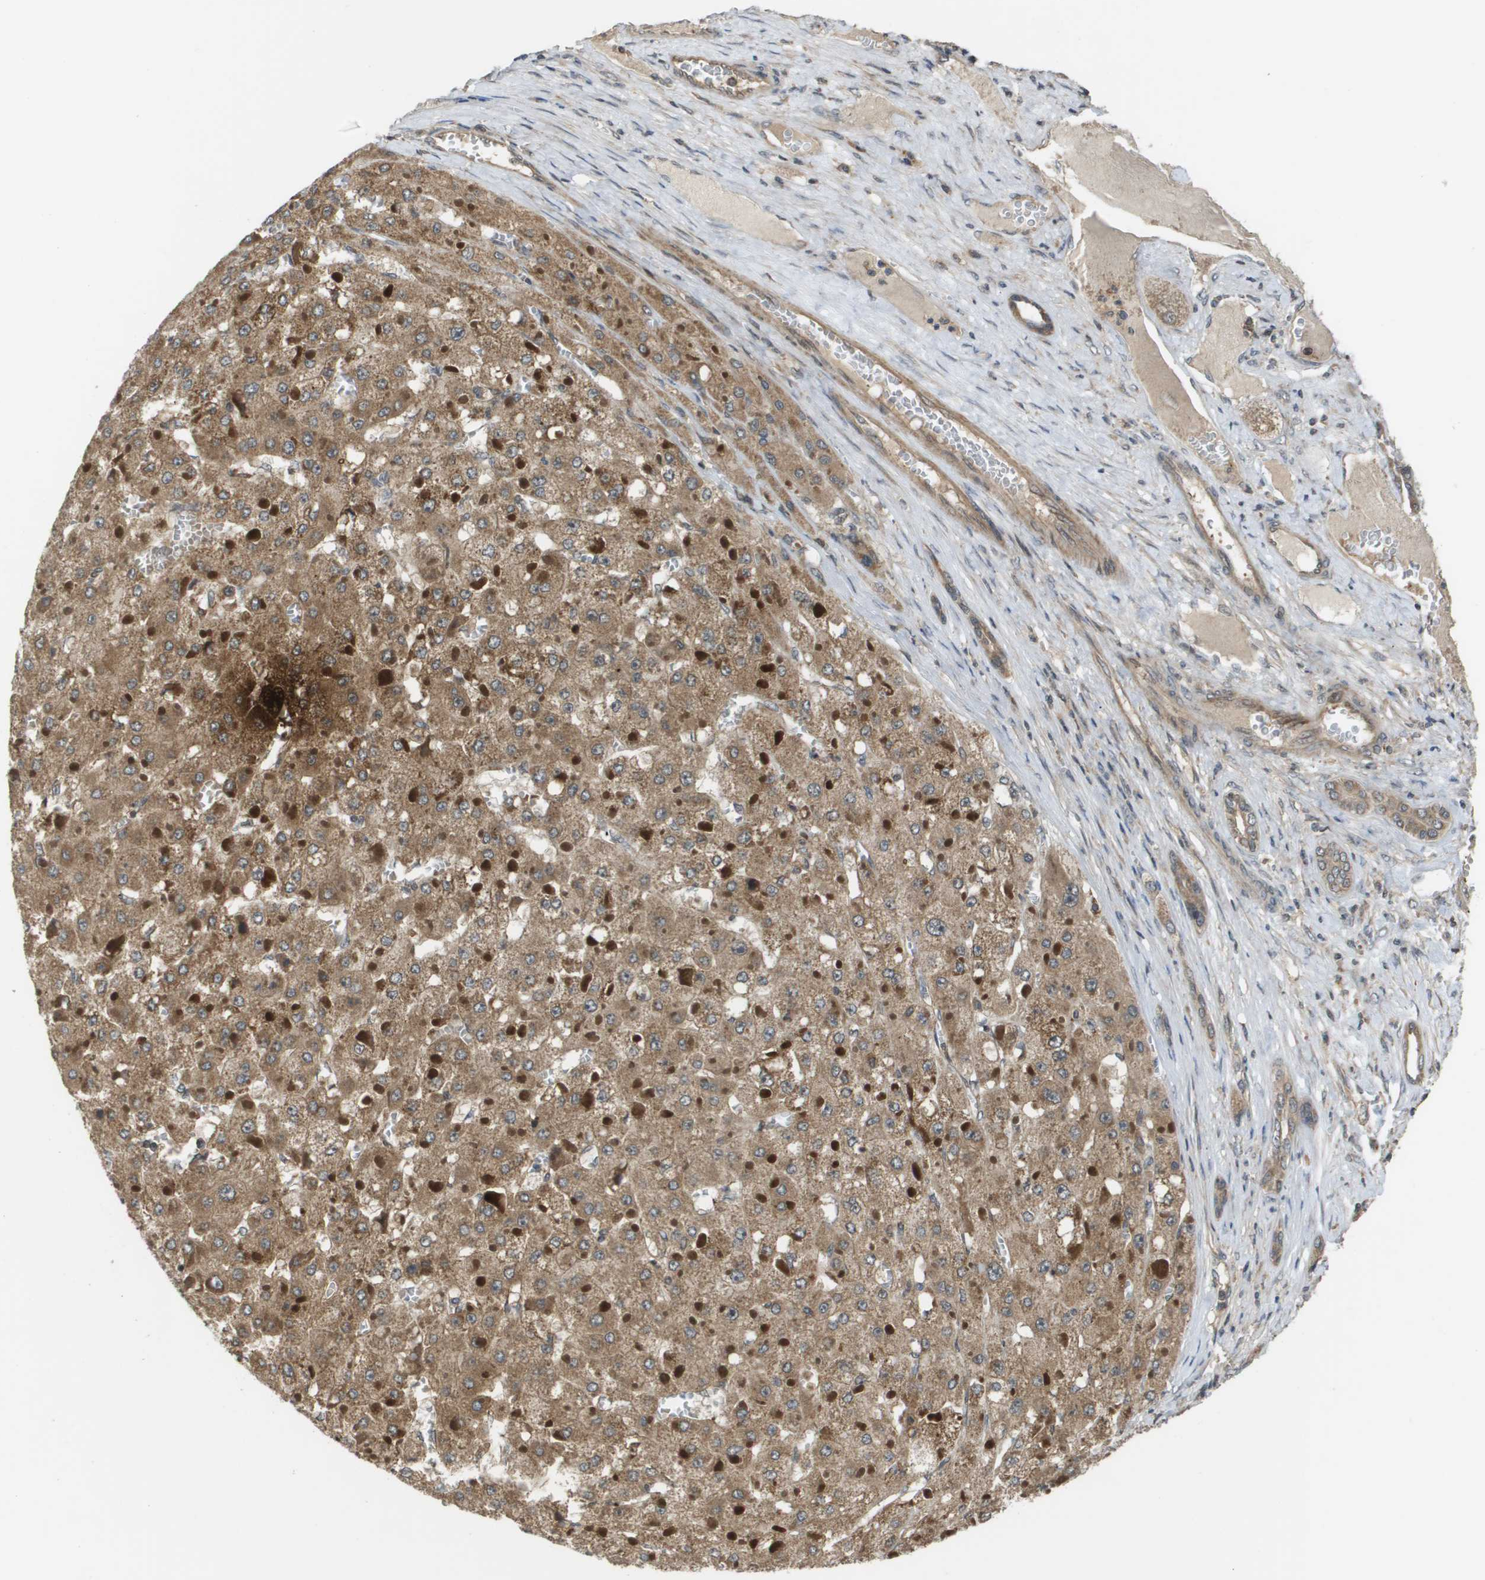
{"staining": {"intensity": "moderate", "quantity": ">75%", "location": "cytoplasmic/membranous"}, "tissue": "liver cancer", "cell_type": "Tumor cells", "image_type": "cancer", "snomed": [{"axis": "morphology", "description": "Carcinoma, Hepatocellular, NOS"}, {"axis": "topography", "description": "Liver"}], "caption": "A brown stain highlights moderate cytoplasmic/membranous expression of a protein in liver cancer tumor cells. (brown staining indicates protein expression, while blue staining denotes nuclei).", "gene": "RBM38", "patient": {"sex": "female", "age": 73}}